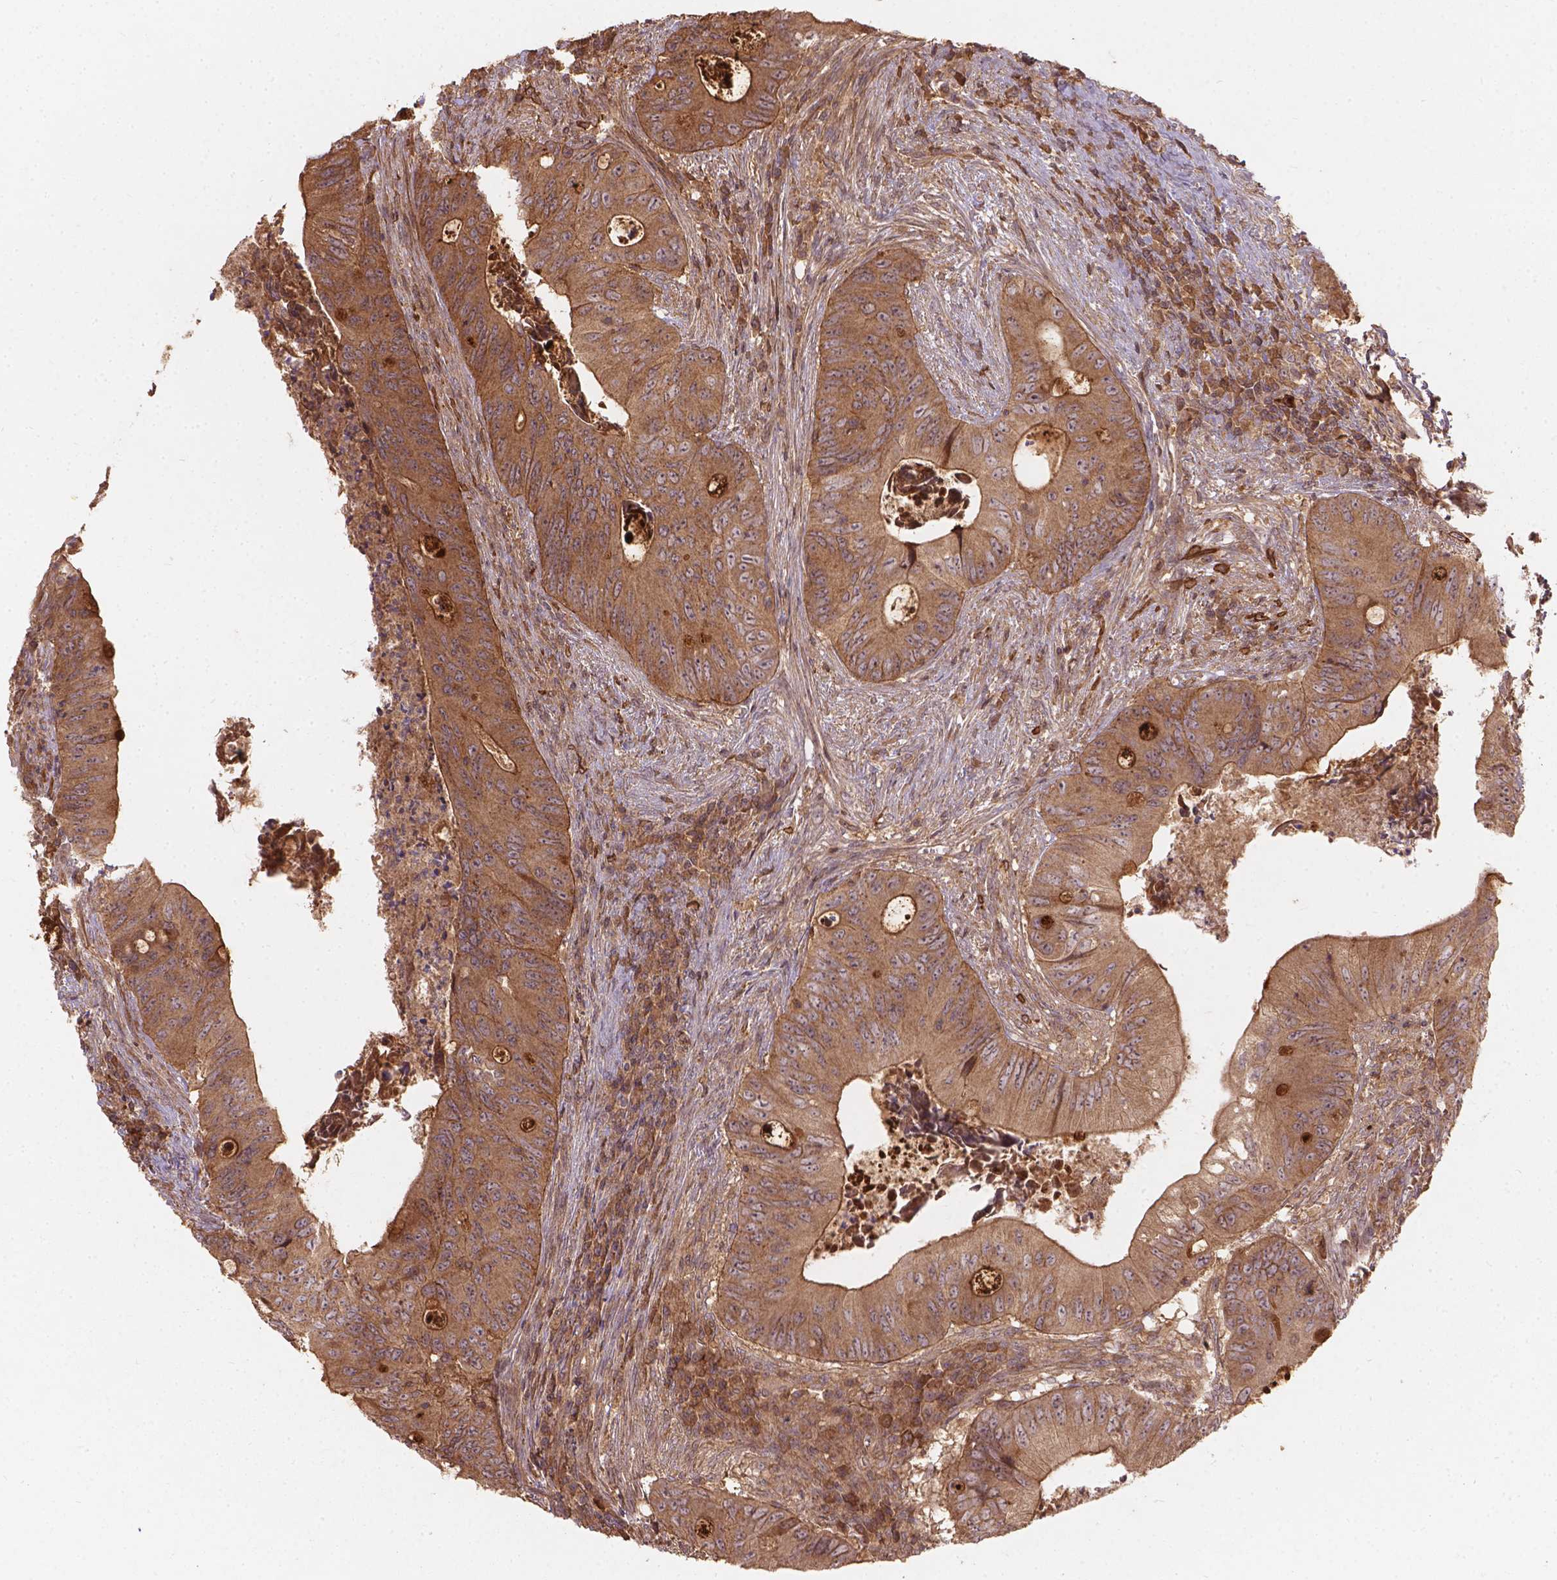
{"staining": {"intensity": "moderate", "quantity": ">75%", "location": "cytoplasmic/membranous"}, "tissue": "colorectal cancer", "cell_type": "Tumor cells", "image_type": "cancer", "snomed": [{"axis": "morphology", "description": "Adenocarcinoma, NOS"}, {"axis": "topography", "description": "Colon"}], "caption": "Moderate cytoplasmic/membranous protein expression is seen in approximately >75% of tumor cells in colorectal cancer. Nuclei are stained in blue.", "gene": "XPR1", "patient": {"sex": "female", "age": 74}}